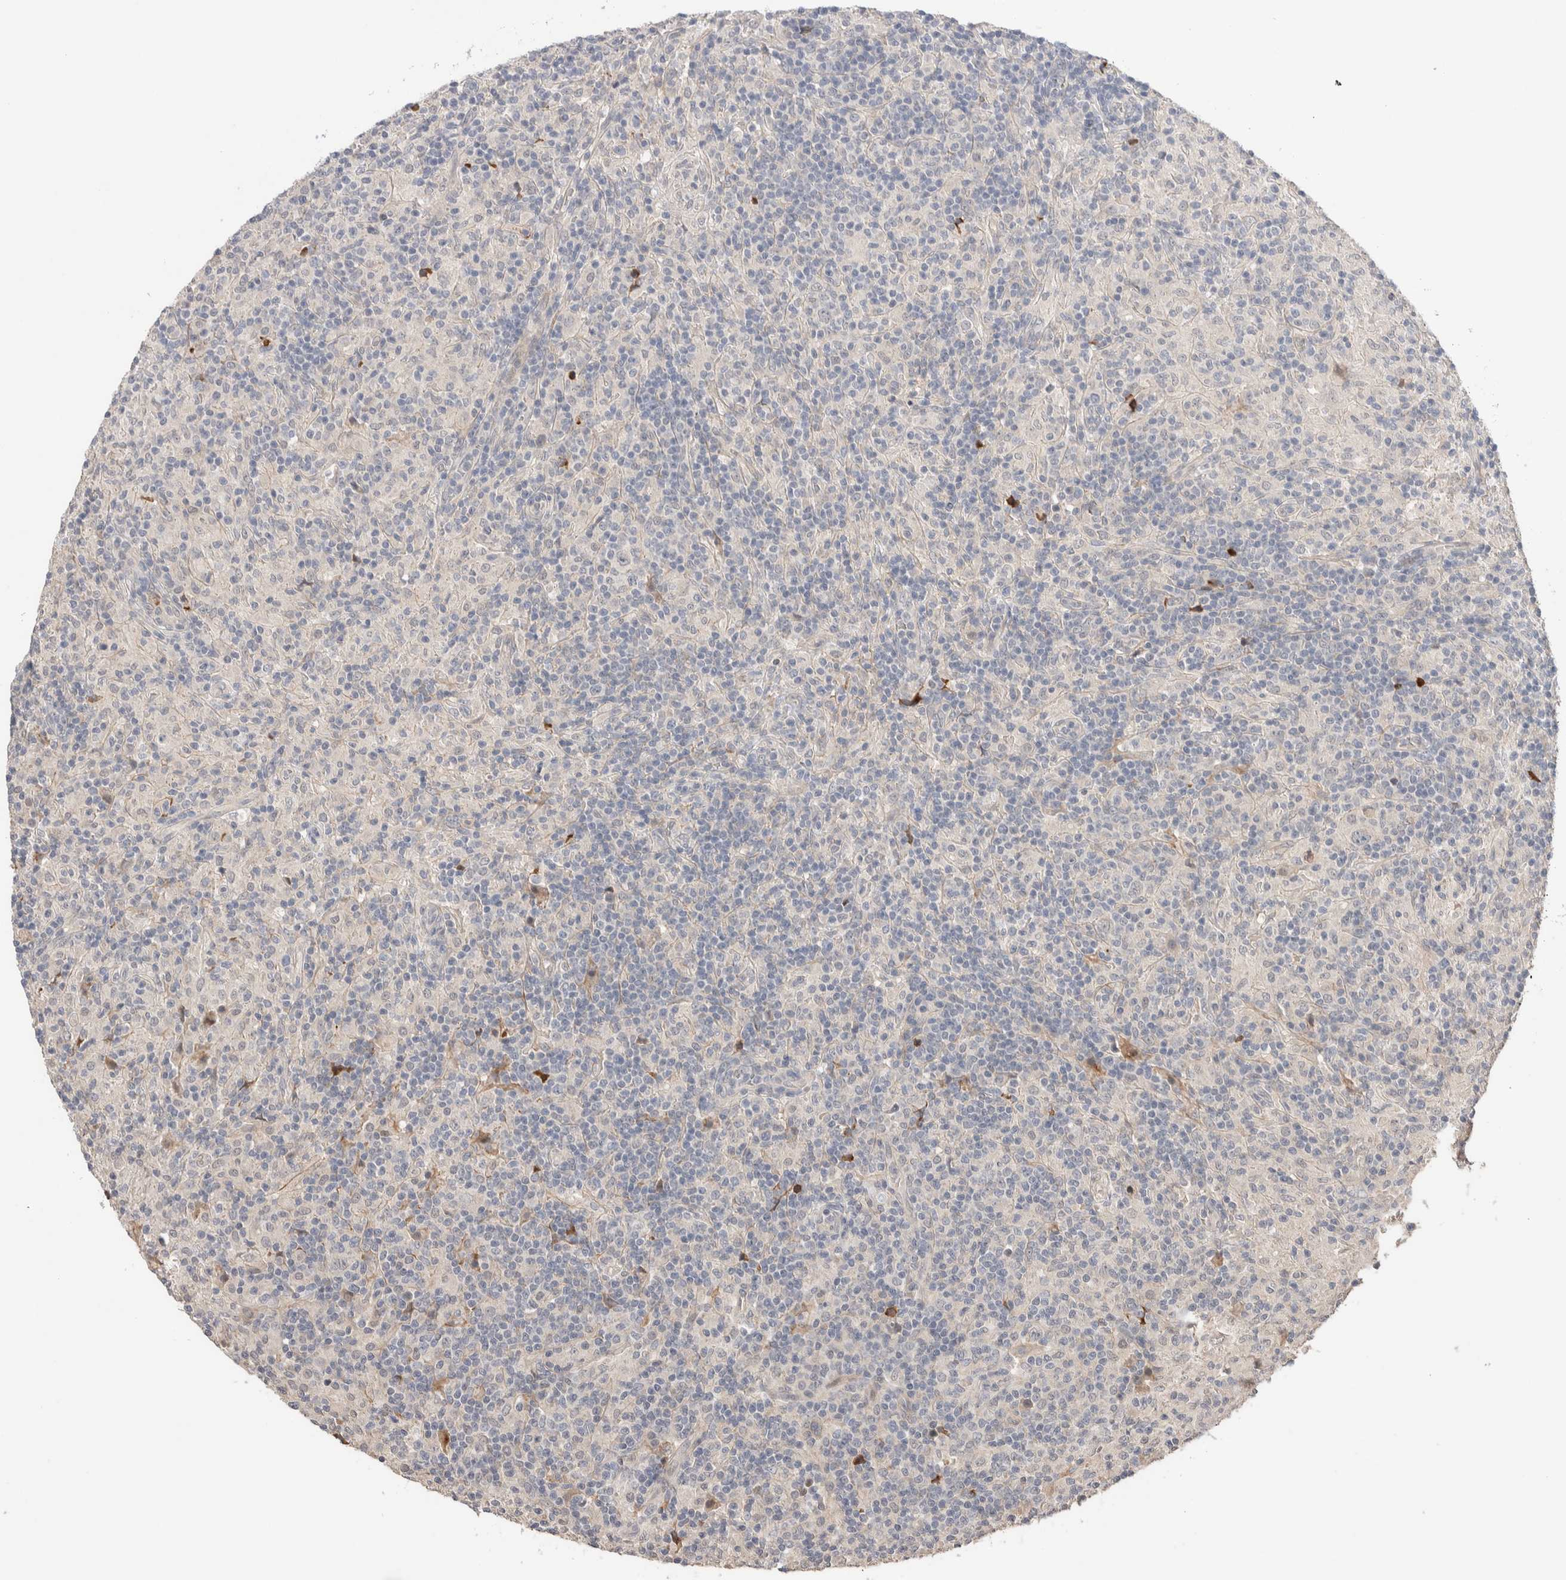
{"staining": {"intensity": "negative", "quantity": "none", "location": "none"}, "tissue": "lymphoma", "cell_type": "Tumor cells", "image_type": "cancer", "snomed": [{"axis": "morphology", "description": "Hodgkin's disease, NOS"}, {"axis": "topography", "description": "Lymph node"}], "caption": "This photomicrograph is of Hodgkin's disease stained with immunohistochemistry to label a protein in brown with the nuclei are counter-stained blue. There is no positivity in tumor cells. (DAB (3,3'-diaminobenzidine) immunohistochemistry (IHC) visualized using brightfield microscopy, high magnification).", "gene": "CASK", "patient": {"sex": "male", "age": 70}}